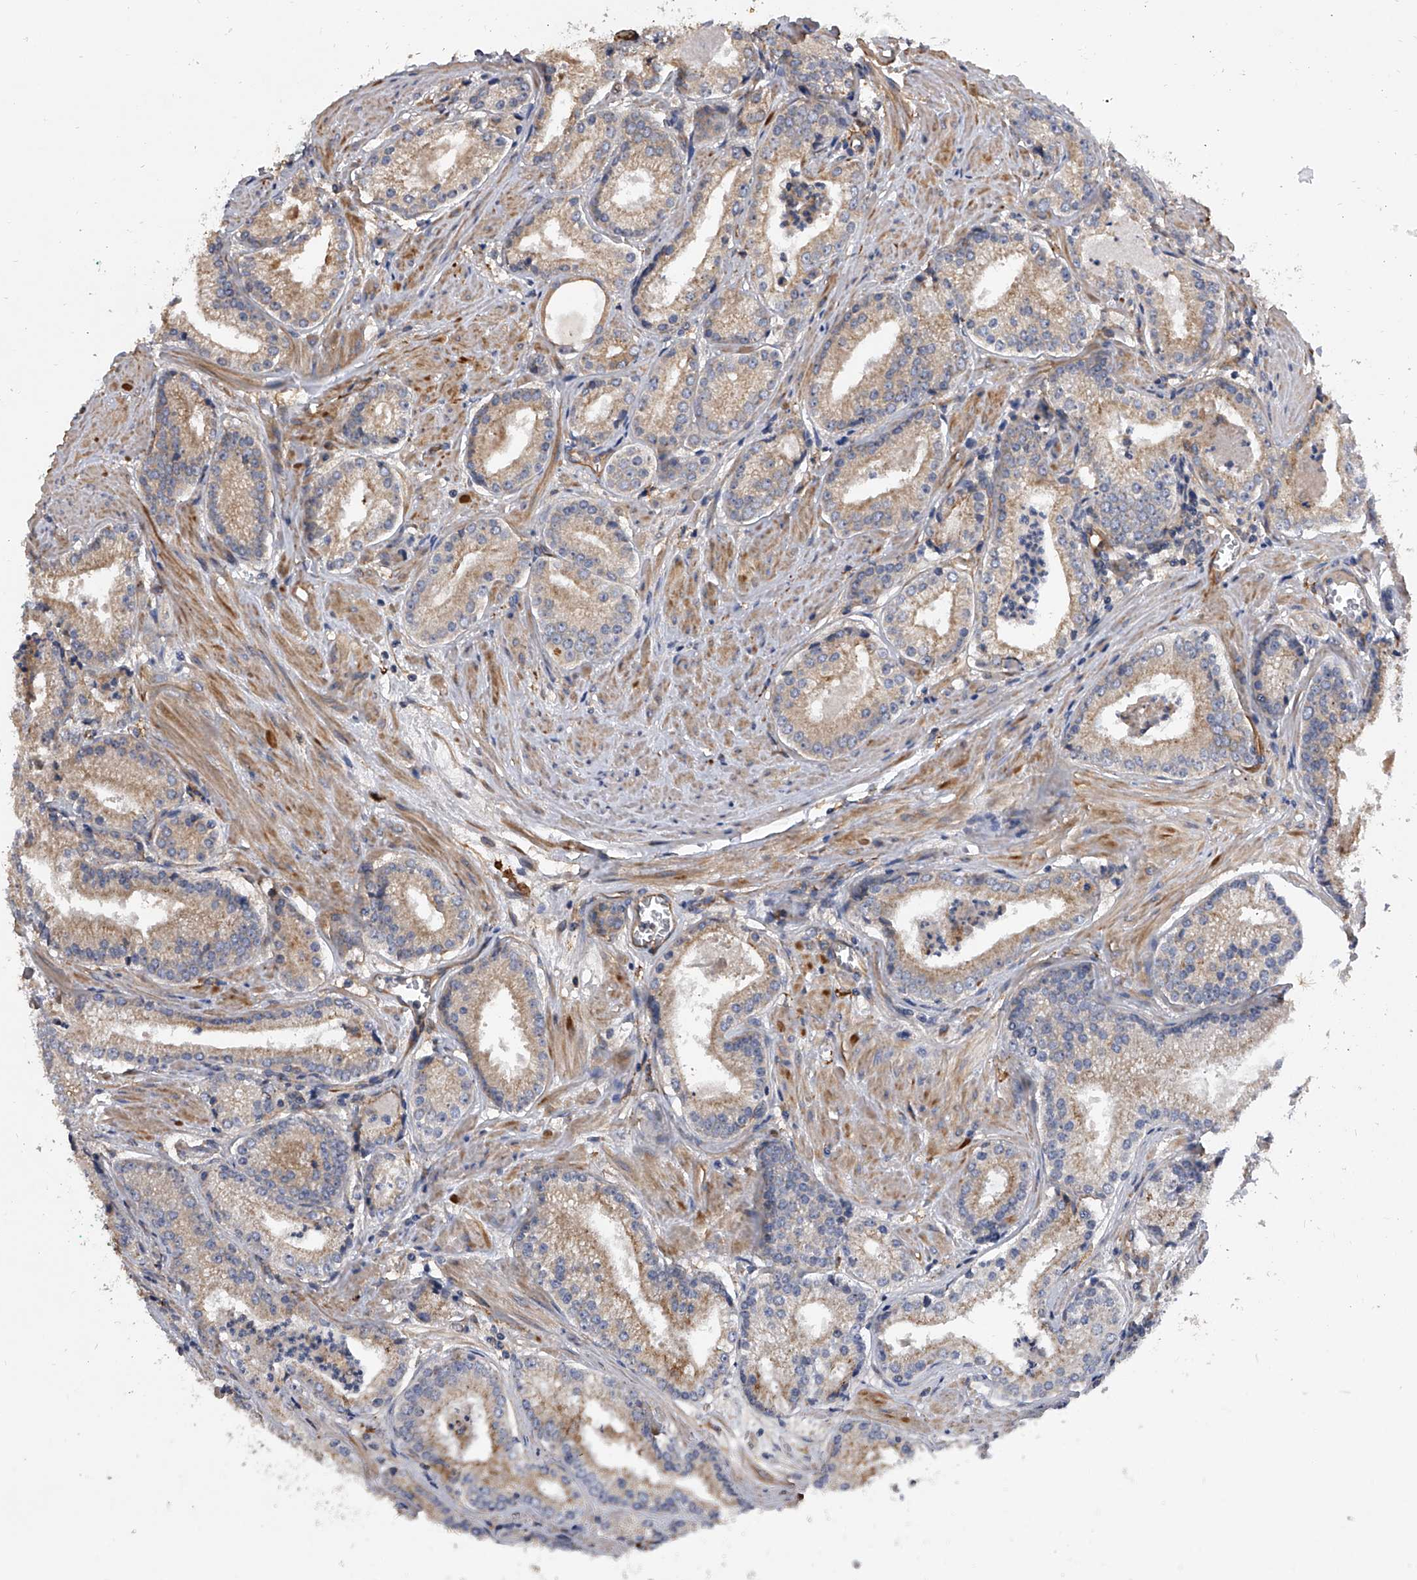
{"staining": {"intensity": "weak", "quantity": "<25%", "location": "cytoplasmic/membranous"}, "tissue": "prostate cancer", "cell_type": "Tumor cells", "image_type": "cancer", "snomed": [{"axis": "morphology", "description": "Adenocarcinoma, Low grade"}, {"axis": "topography", "description": "Prostate"}], "caption": "Immunohistochemistry (IHC) photomicrograph of neoplastic tissue: human prostate adenocarcinoma (low-grade) stained with DAB displays no significant protein positivity in tumor cells.", "gene": "EXOC4", "patient": {"sex": "male", "age": 54}}